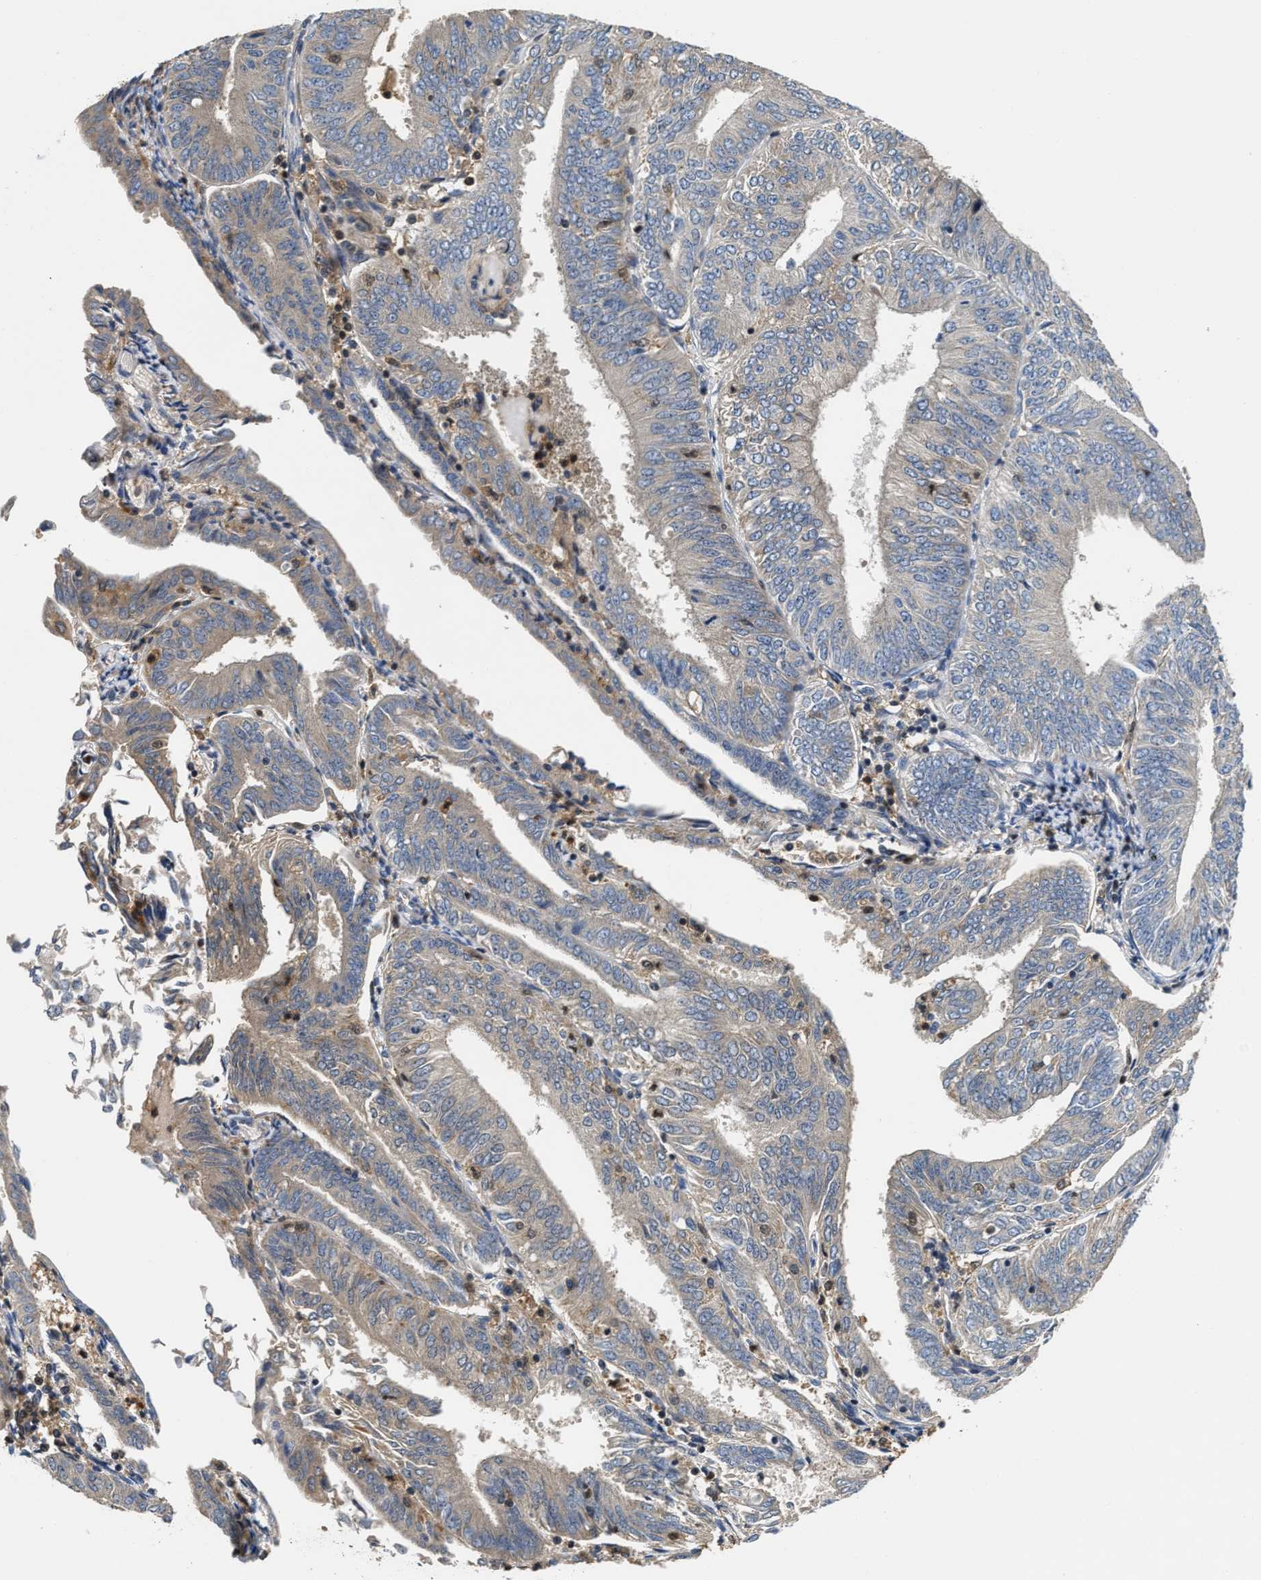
{"staining": {"intensity": "weak", "quantity": "<25%", "location": "cytoplasmic/membranous"}, "tissue": "endometrial cancer", "cell_type": "Tumor cells", "image_type": "cancer", "snomed": [{"axis": "morphology", "description": "Adenocarcinoma, NOS"}, {"axis": "topography", "description": "Endometrium"}], "caption": "Tumor cells show no significant protein positivity in endometrial adenocarcinoma.", "gene": "OSTF1", "patient": {"sex": "female", "age": 58}}